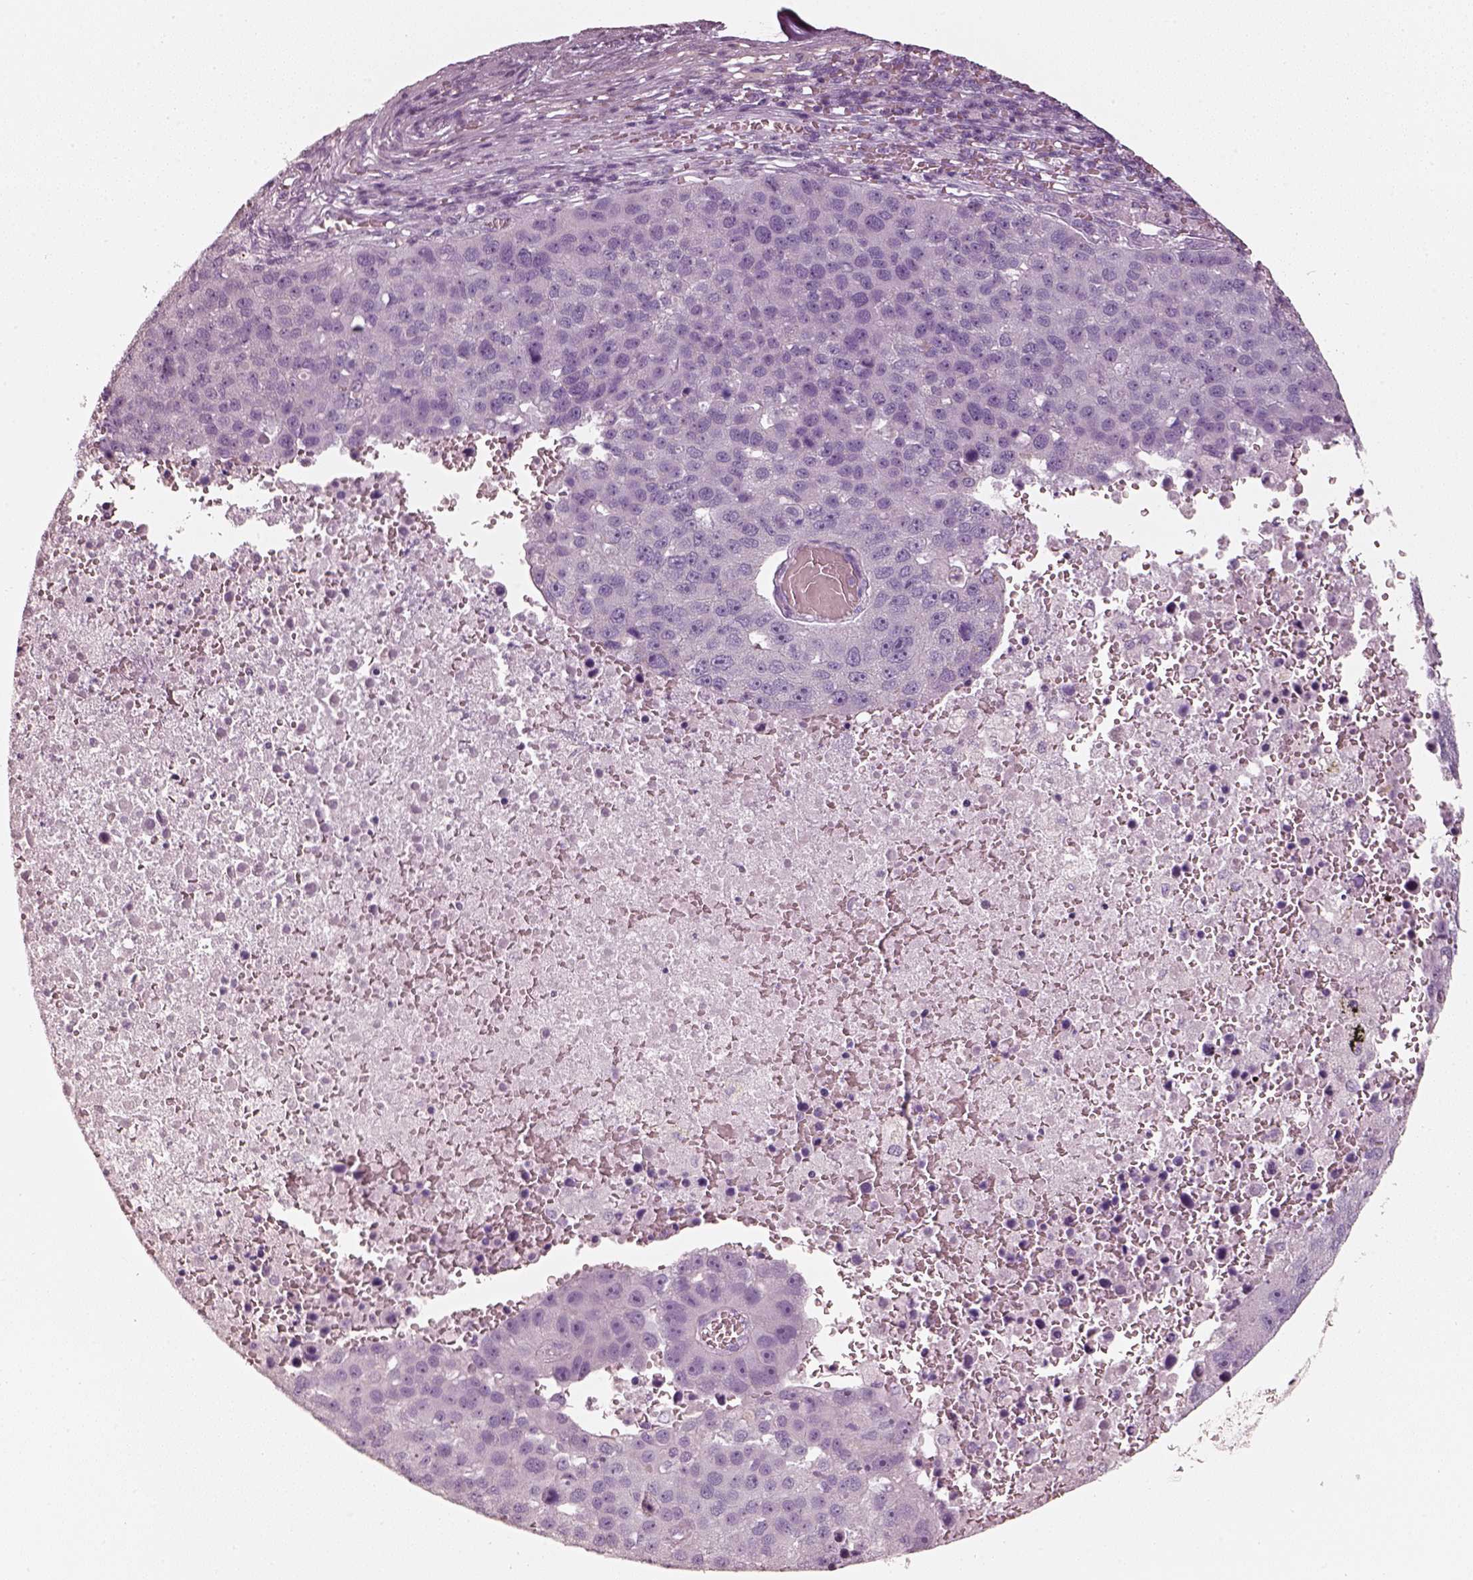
{"staining": {"intensity": "negative", "quantity": "none", "location": "none"}, "tissue": "pancreatic cancer", "cell_type": "Tumor cells", "image_type": "cancer", "snomed": [{"axis": "morphology", "description": "Adenocarcinoma, NOS"}, {"axis": "topography", "description": "Pancreas"}], "caption": "Pancreatic cancer (adenocarcinoma) was stained to show a protein in brown. There is no significant staining in tumor cells.", "gene": "R3HDML", "patient": {"sex": "female", "age": 61}}